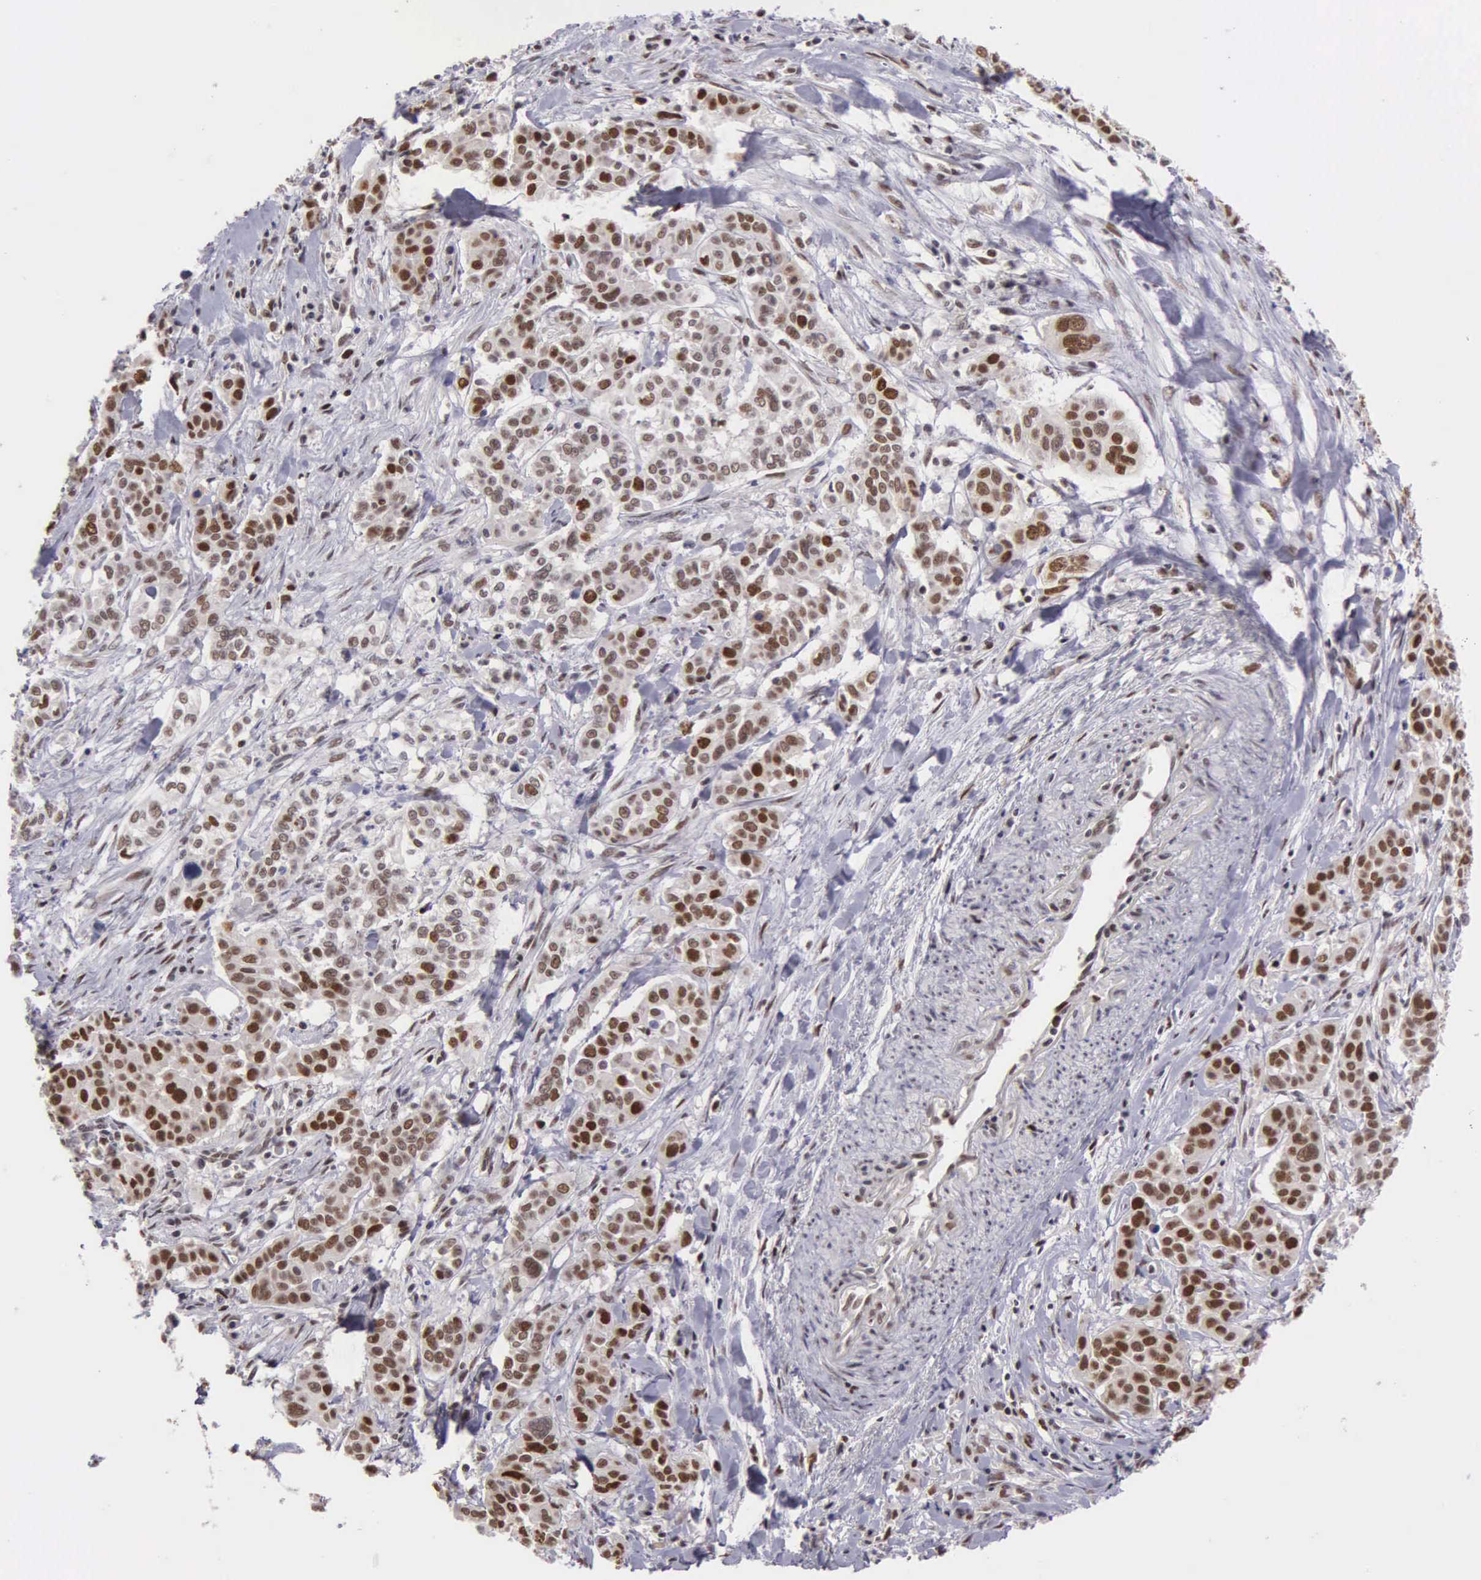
{"staining": {"intensity": "moderate", "quantity": ">75%", "location": "cytoplasmic/membranous,nuclear"}, "tissue": "pancreatic cancer", "cell_type": "Tumor cells", "image_type": "cancer", "snomed": [{"axis": "morphology", "description": "Adenocarcinoma, NOS"}, {"axis": "topography", "description": "Pancreas"}], "caption": "Protein staining of pancreatic cancer tissue displays moderate cytoplasmic/membranous and nuclear positivity in approximately >75% of tumor cells.", "gene": "UBR7", "patient": {"sex": "female", "age": 52}}